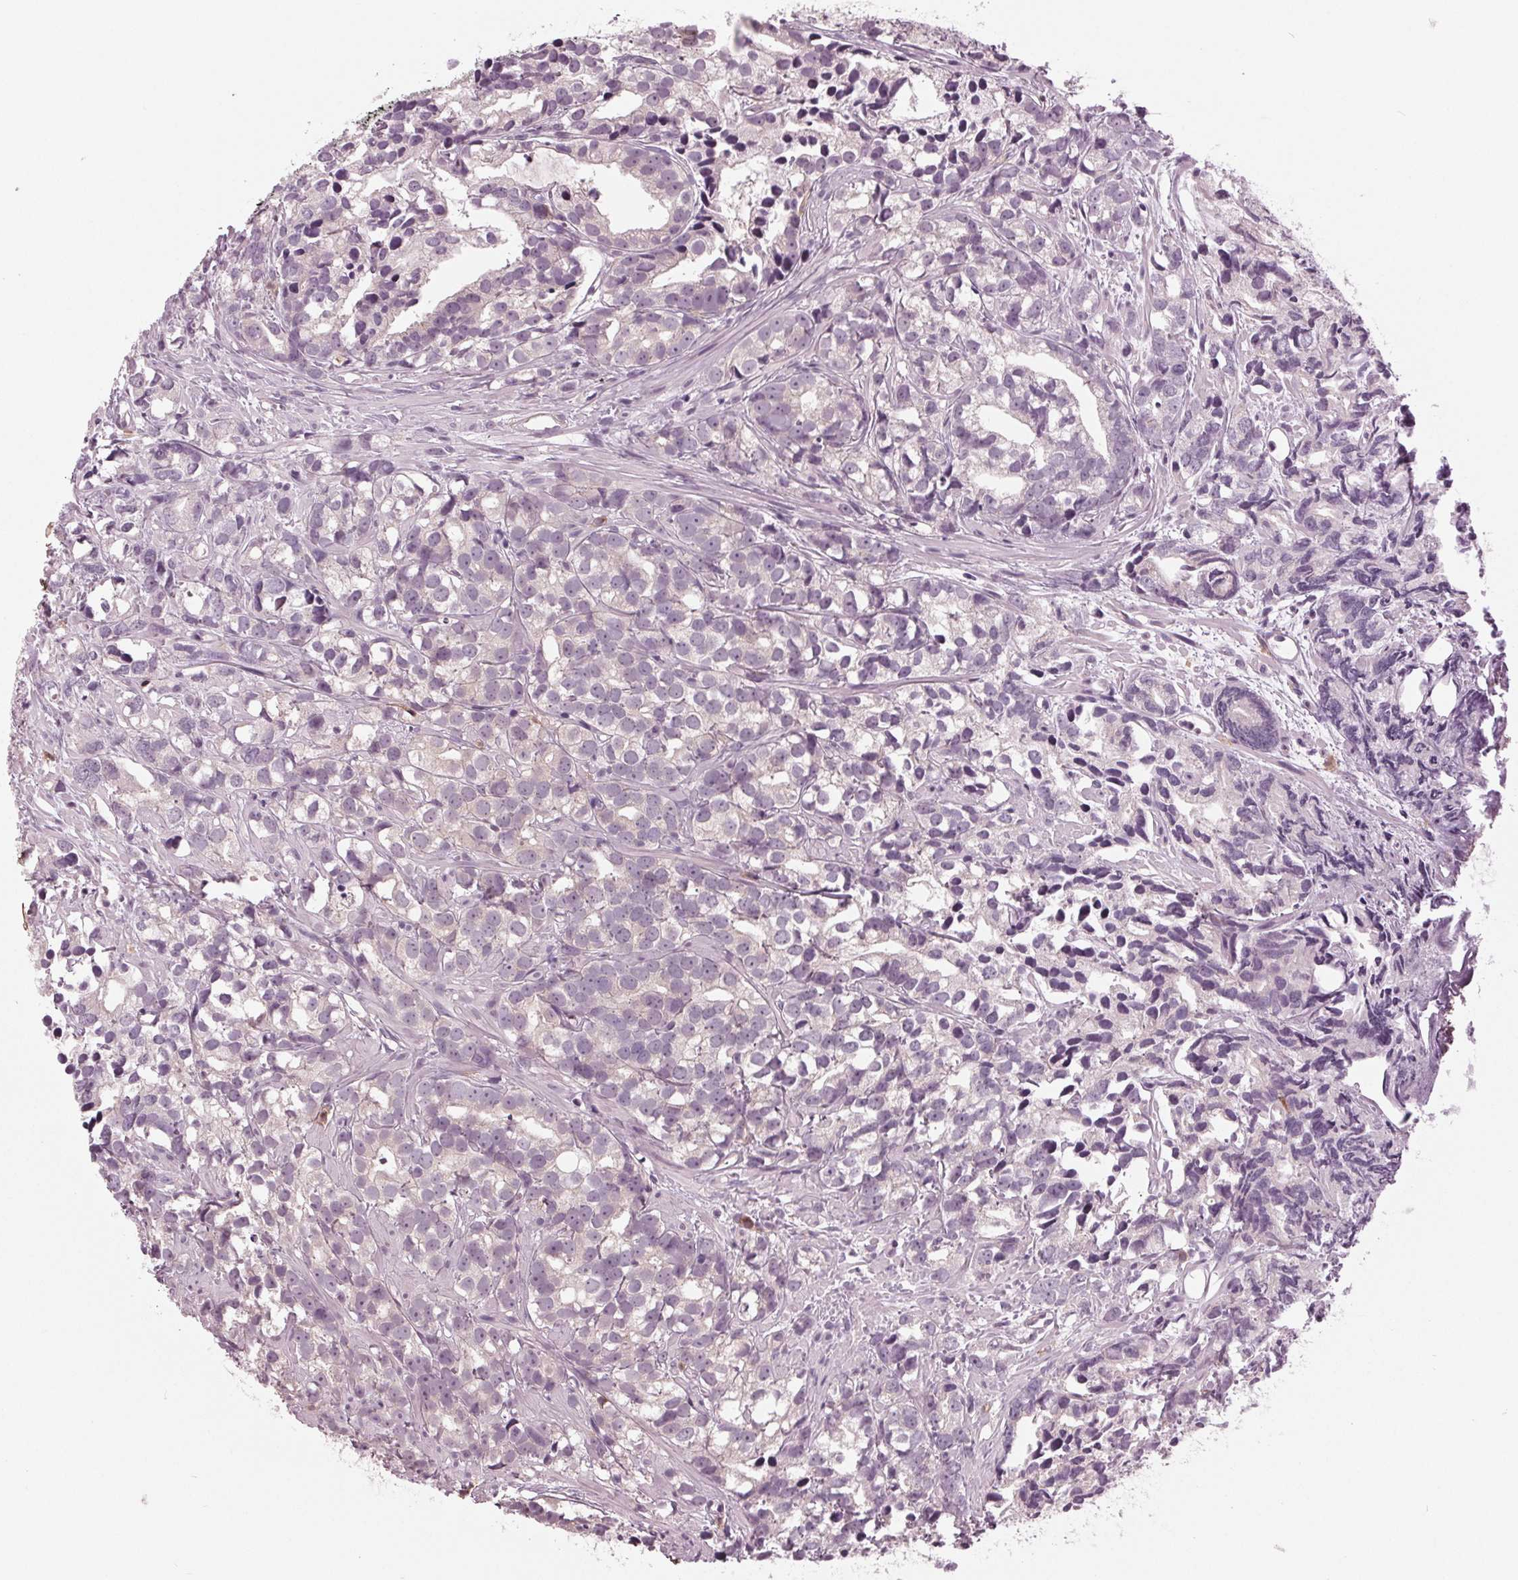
{"staining": {"intensity": "negative", "quantity": "none", "location": "none"}, "tissue": "prostate cancer", "cell_type": "Tumor cells", "image_type": "cancer", "snomed": [{"axis": "morphology", "description": "Adenocarcinoma, High grade"}, {"axis": "topography", "description": "Prostate"}], "caption": "IHC histopathology image of human high-grade adenocarcinoma (prostate) stained for a protein (brown), which displays no staining in tumor cells.", "gene": "SIGLEC6", "patient": {"sex": "male", "age": 79}}